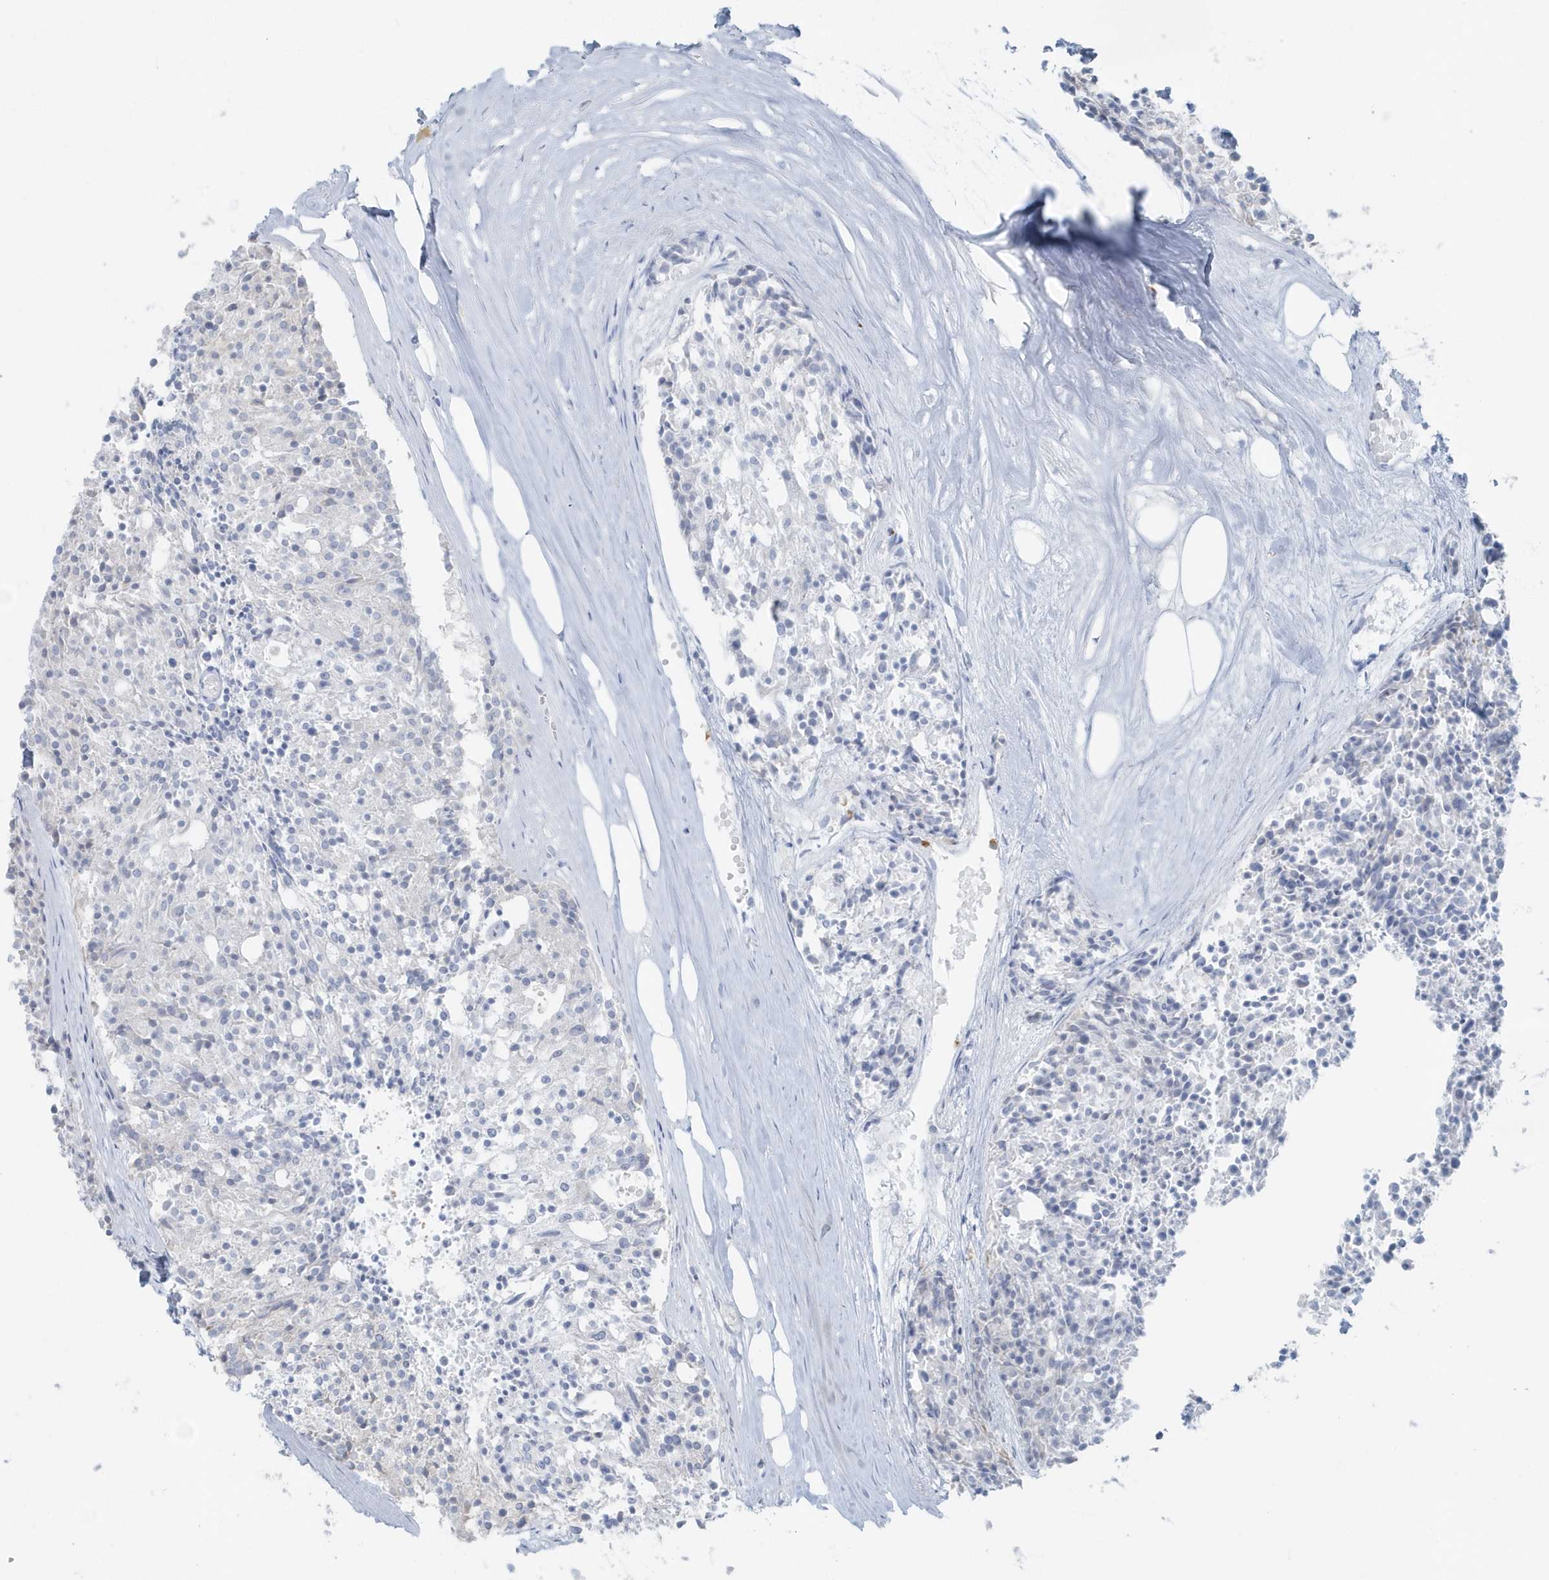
{"staining": {"intensity": "negative", "quantity": "none", "location": "none"}, "tissue": "carcinoid", "cell_type": "Tumor cells", "image_type": "cancer", "snomed": [{"axis": "morphology", "description": "Carcinoid, malignant, NOS"}, {"axis": "topography", "description": "Pancreas"}], "caption": "Immunohistochemical staining of carcinoid reveals no significant staining in tumor cells.", "gene": "CCNJ", "patient": {"sex": "female", "age": 54}}